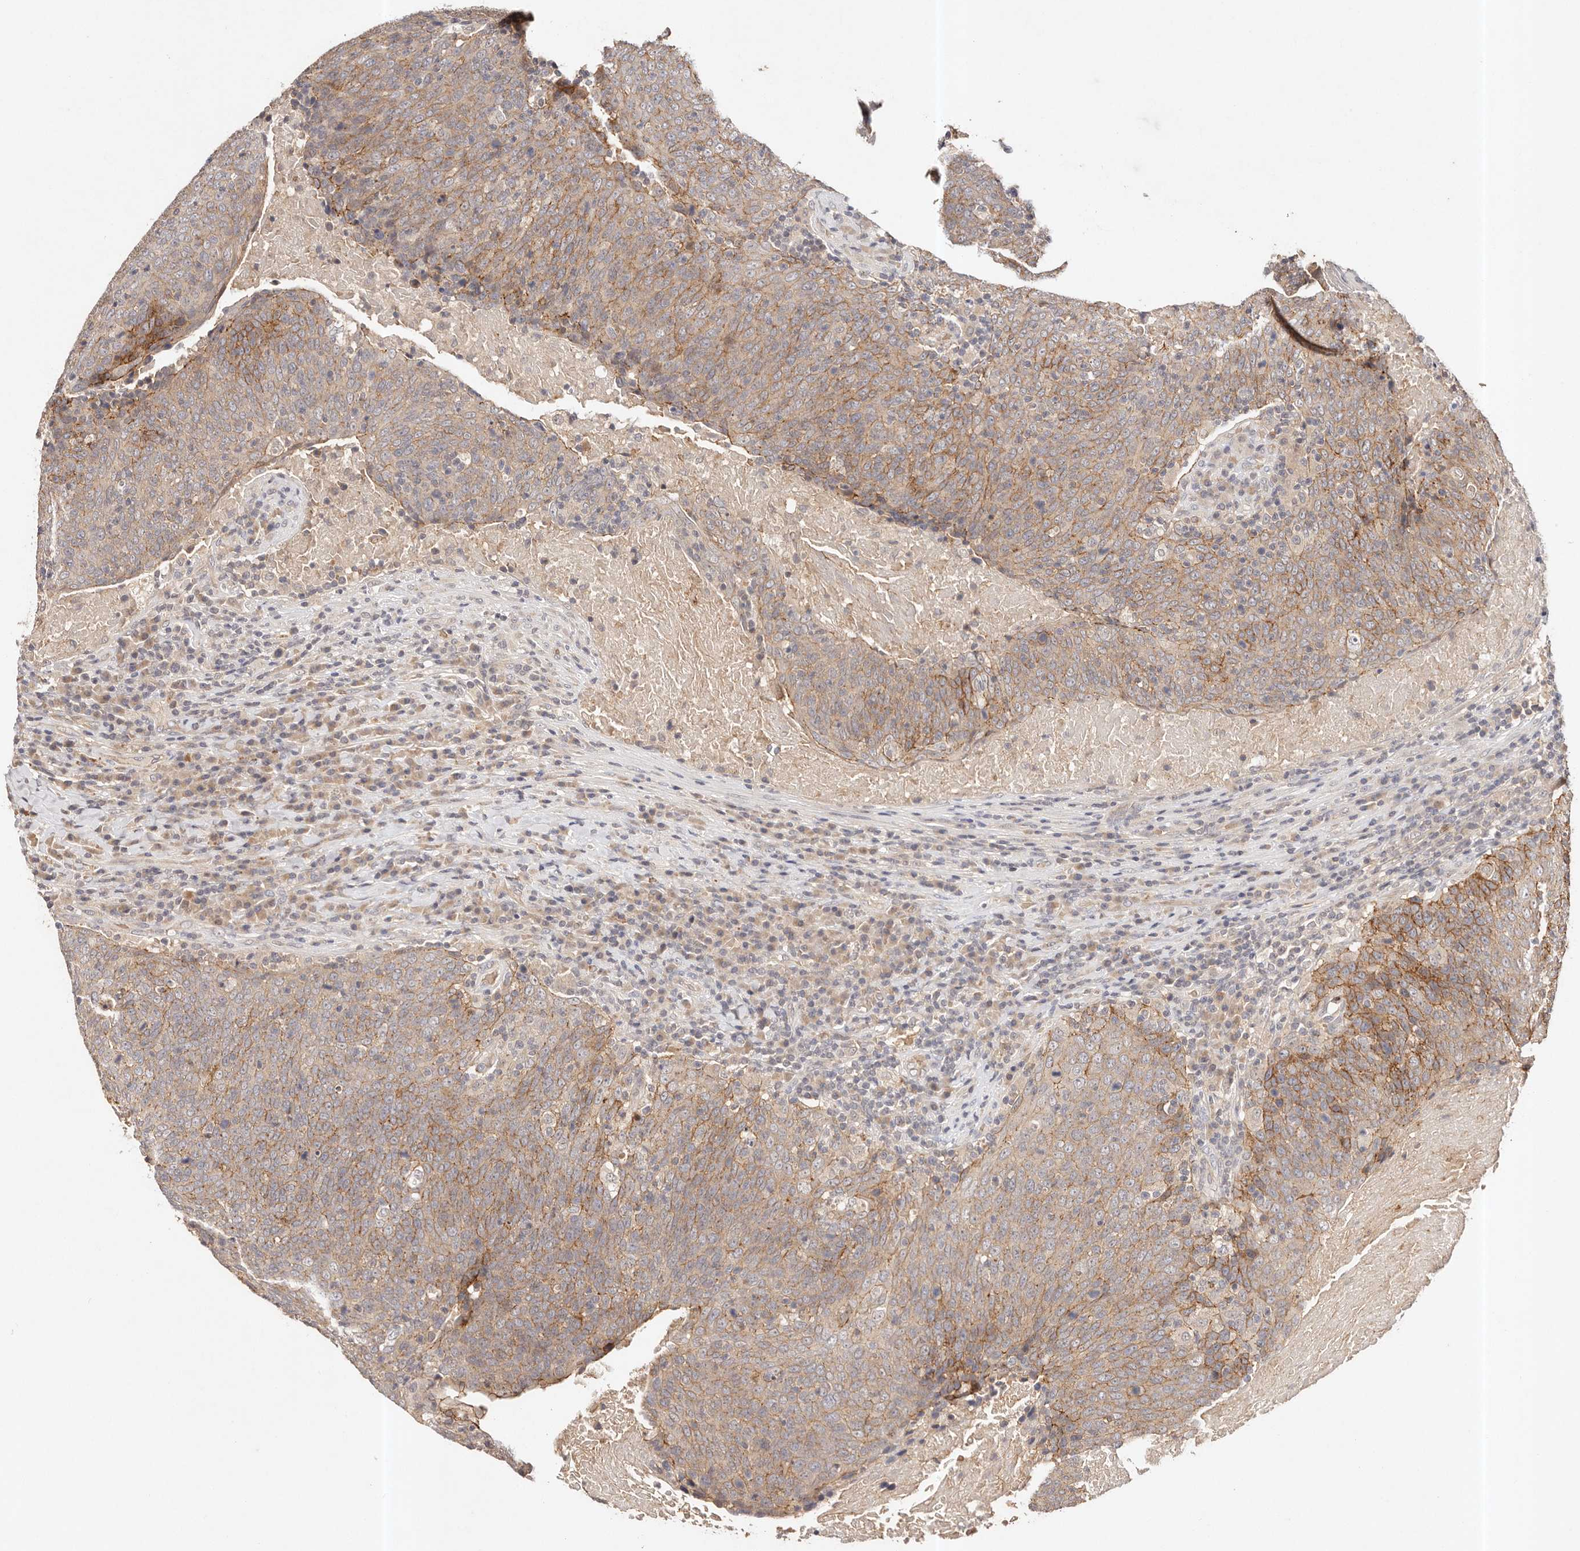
{"staining": {"intensity": "moderate", "quantity": ">75%", "location": "cytoplasmic/membranous"}, "tissue": "head and neck cancer", "cell_type": "Tumor cells", "image_type": "cancer", "snomed": [{"axis": "morphology", "description": "Squamous cell carcinoma, NOS"}, {"axis": "morphology", "description": "Squamous cell carcinoma, metastatic, NOS"}, {"axis": "topography", "description": "Lymph node"}, {"axis": "topography", "description": "Head-Neck"}], "caption": "Protein staining by IHC exhibits moderate cytoplasmic/membranous expression in approximately >75% of tumor cells in head and neck squamous cell carcinoma.", "gene": "CXADR", "patient": {"sex": "male", "age": 62}}